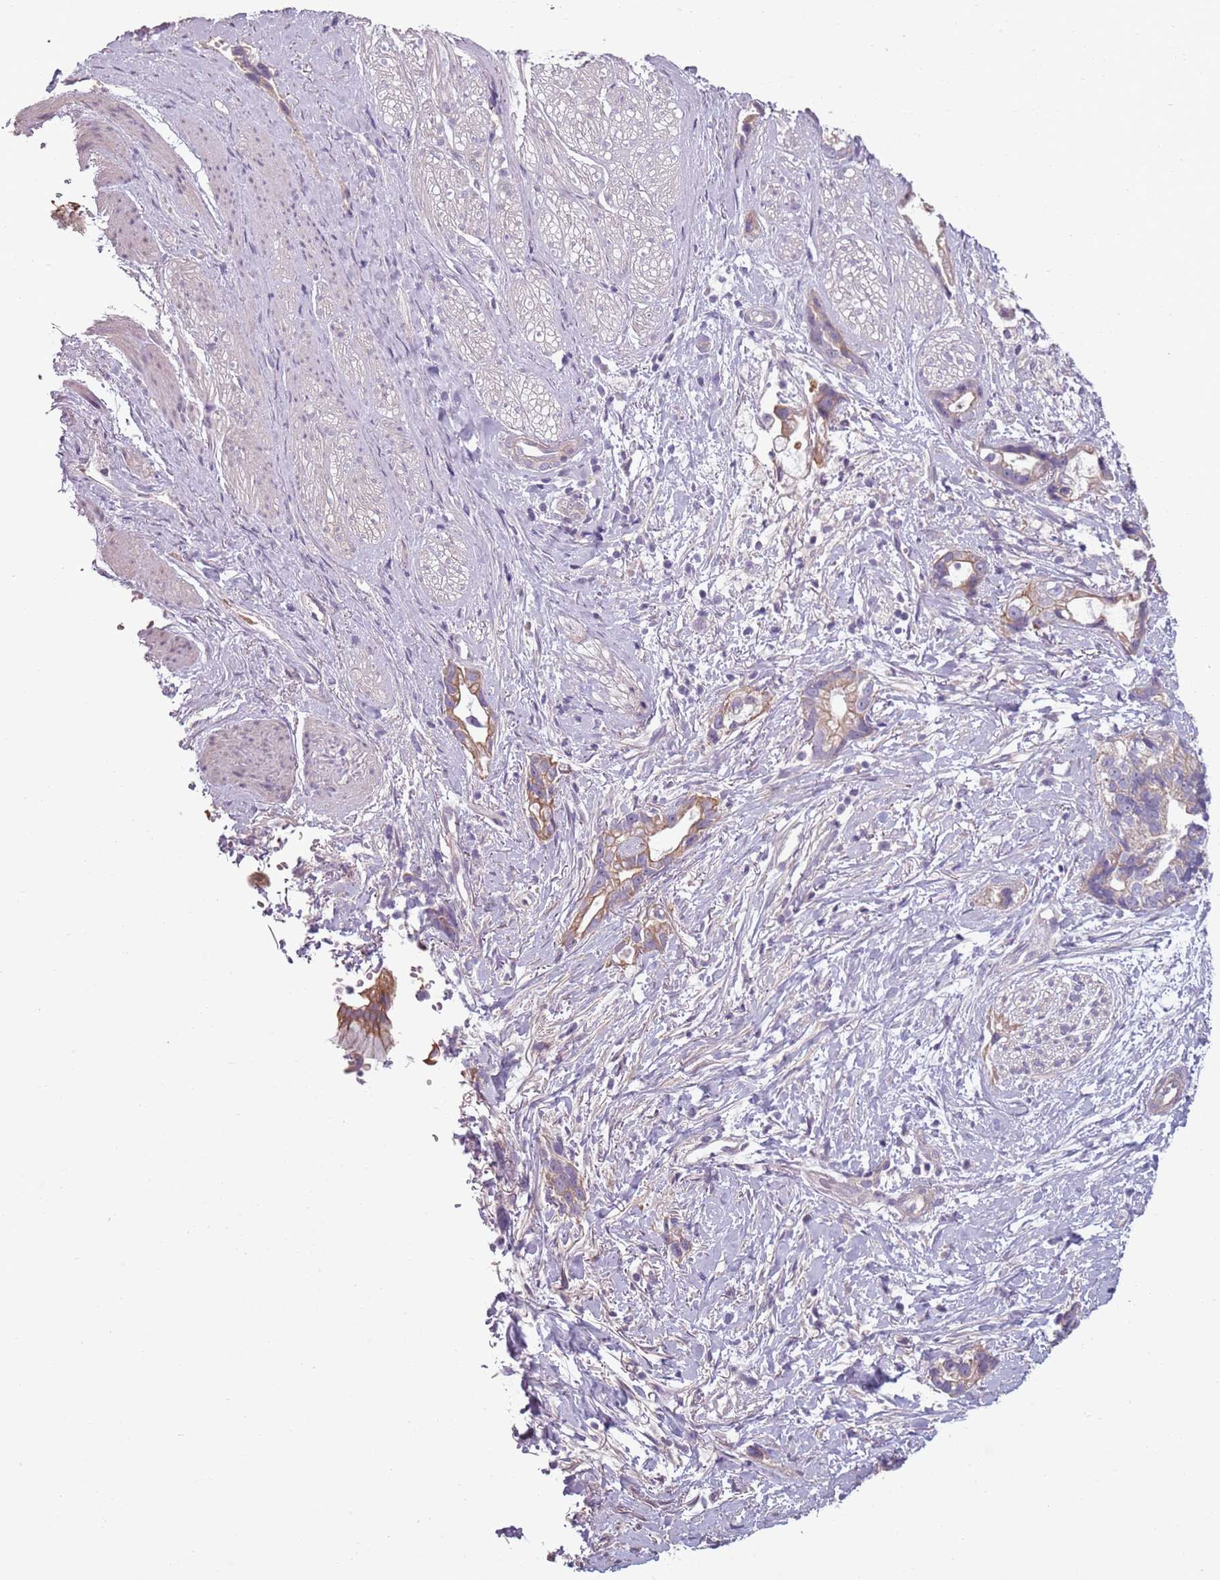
{"staining": {"intensity": "moderate", "quantity": "25%-75%", "location": "cytoplasmic/membranous"}, "tissue": "stomach cancer", "cell_type": "Tumor cells", "image_type": "cancer", "snomed": [{"axis": "morphology", "description": "Adenocarcinoma, NOS"}, {"axis": "topography", "description": "Stomach"}], "caption": "Human stomach adenocarcinoma stained with a protein marker shows moderate staining in tumor cells.", "gene": "TLCD2", "patient": {"sex": "male", "age": 55}}